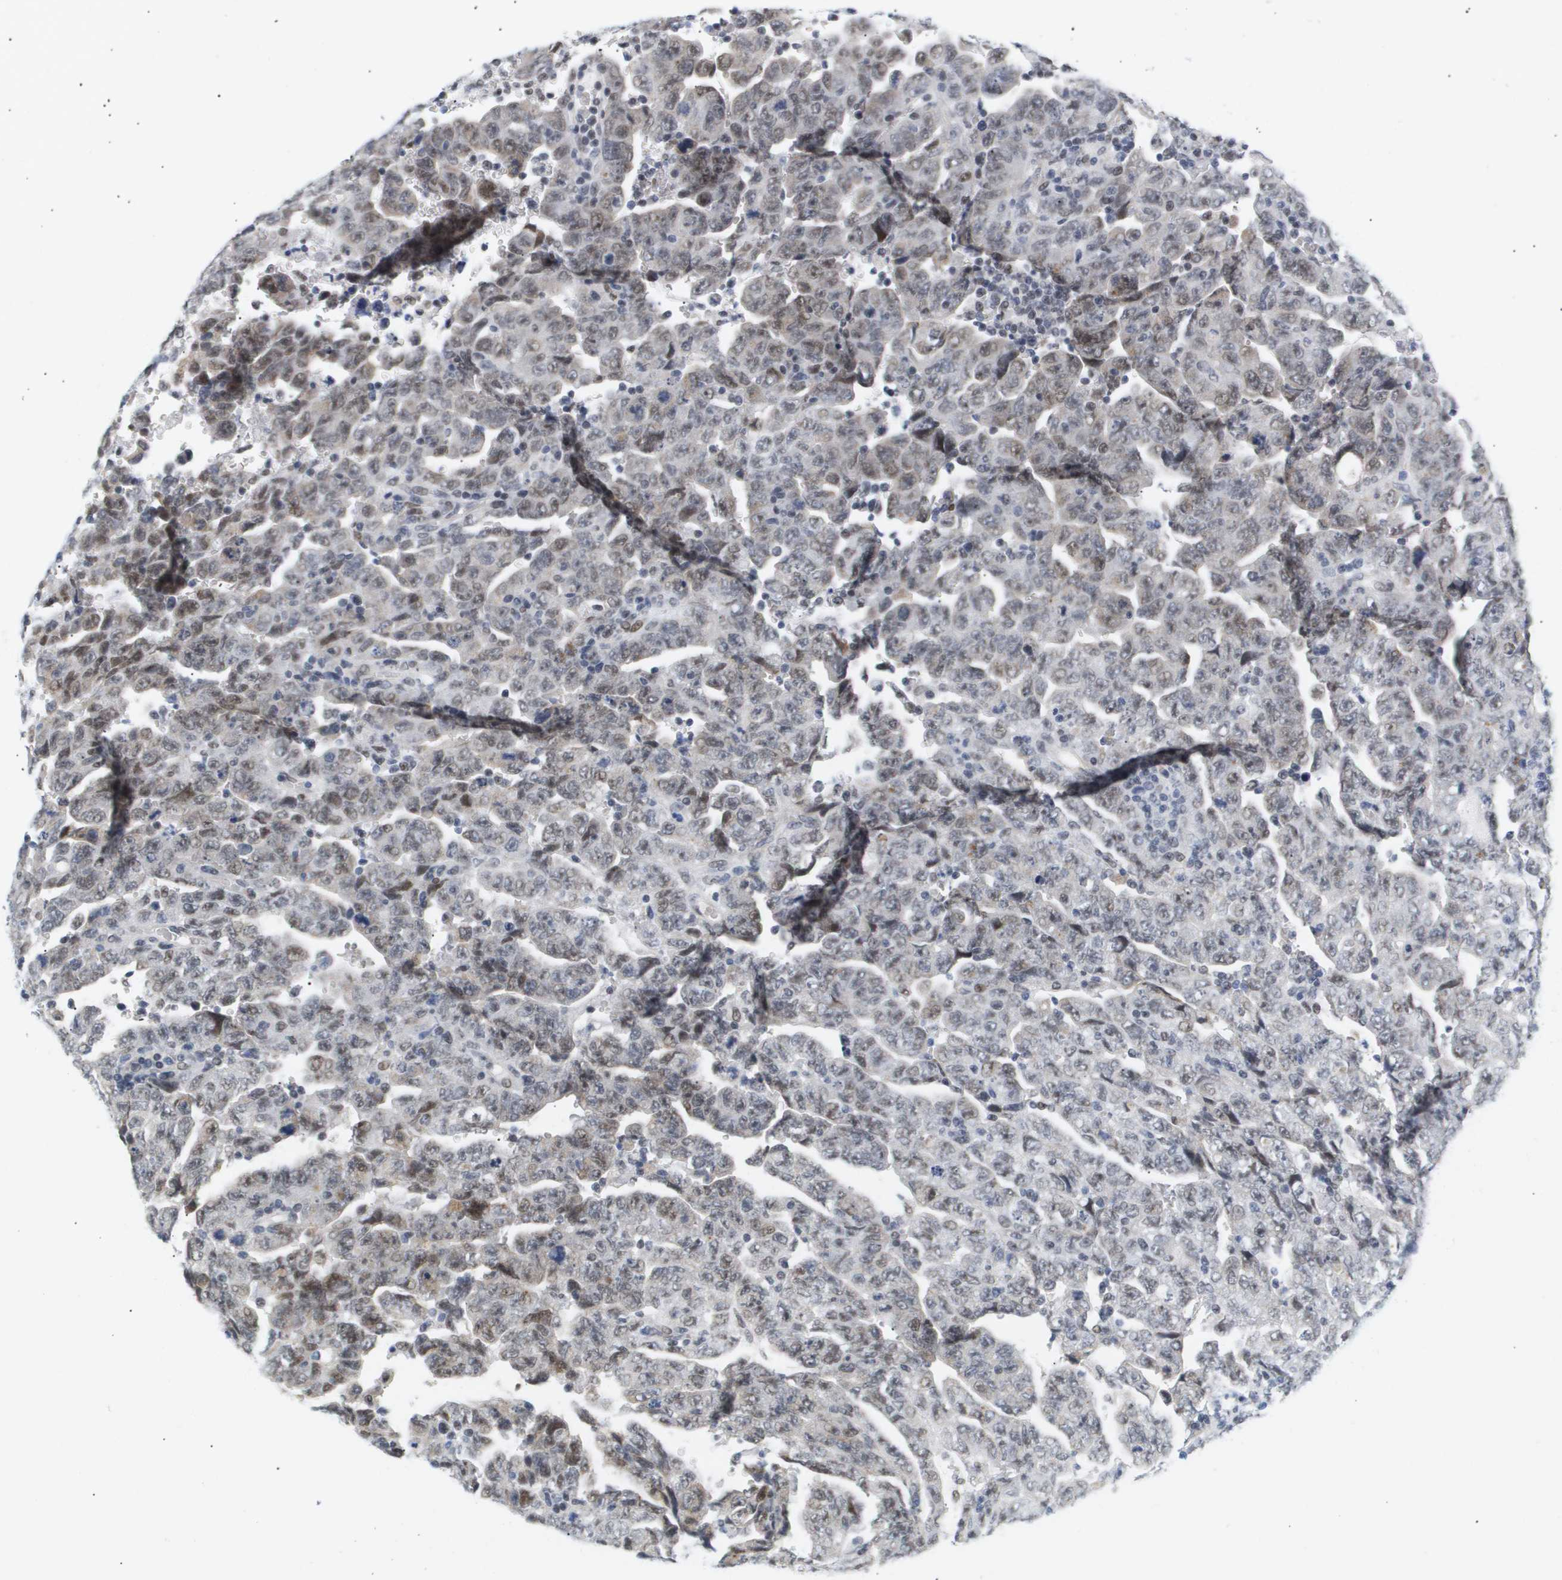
{"staining": {"intensity": "weak", "quantity": "25%-75%", "location": "nuclear"}, "tissue": "testis cancer", "cell_type": "Tumor cells", "image_type": "cancer", "snomed": [{"axis": "morphology", "description": "Carcinoma, Embryonal, NOS"}, {"axis": "topography", "description": "Testis"}], "caption": "This is an image of IHC staining of embryonal carcinoma (testis), which shows weak expression in the nuclear of tumor cells.", "gene": "PPARD", "patient": {"sex": "male", "age": 28}}